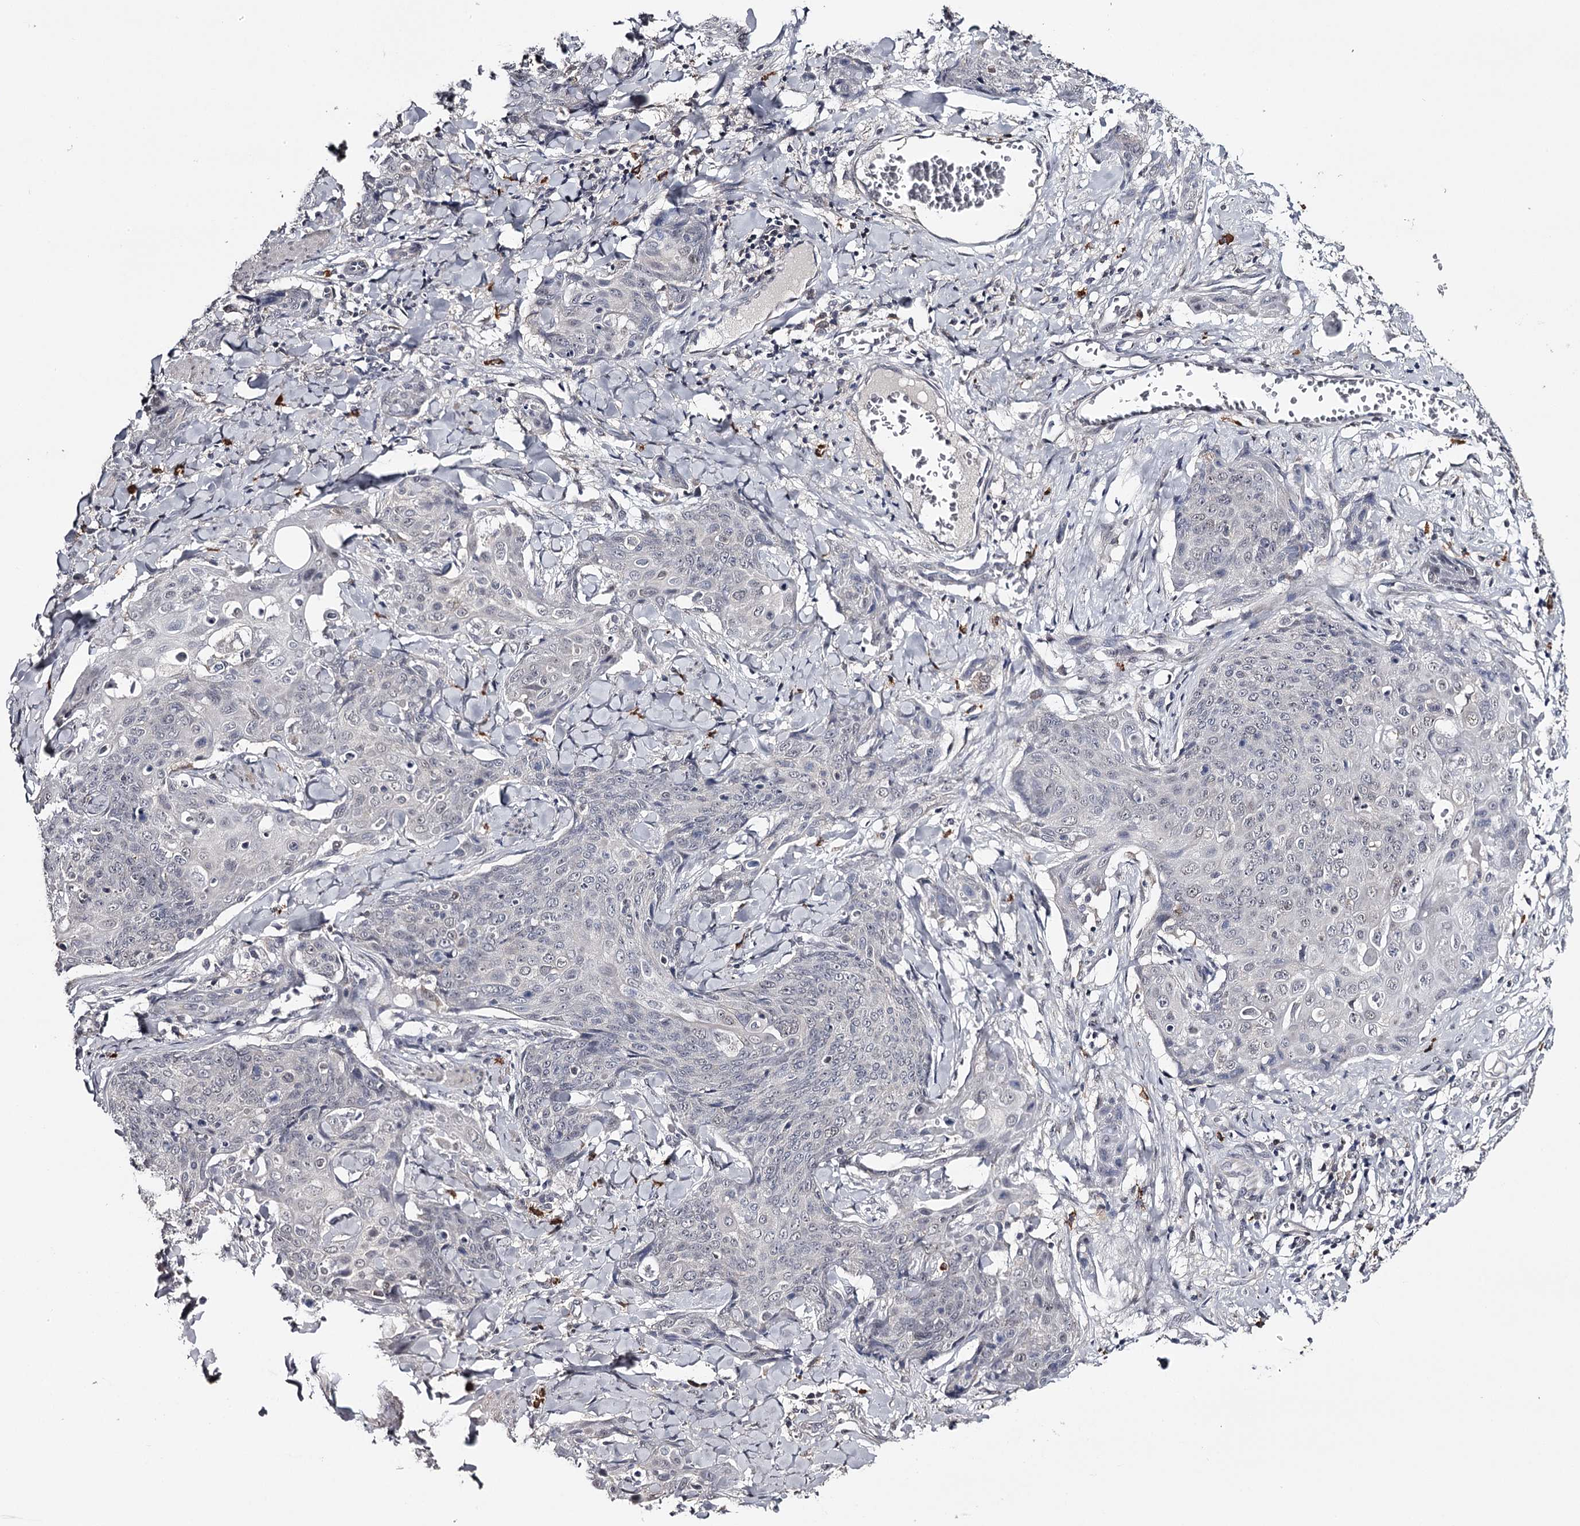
{"staining": {"intensity": "negative", "quantity": "none", "location": "none"}, "tissue": "skin cancer", "cell_type": "Tumor cells", "image_type": "cancer", "snomed": [{"axis": "morphology", "description": "Squamous cell carcinoma, NOS"}, {"axis": "topography", "description": "Skin"}, {"axis": "topography", "description": "Vulva"}], "caption": "Protein analysis of squamous cell carcinoma (skin) shows no significant positivity in tumor cells.", "gene": "GTSF1", "patient": {"sex": "female", "age": 85}}